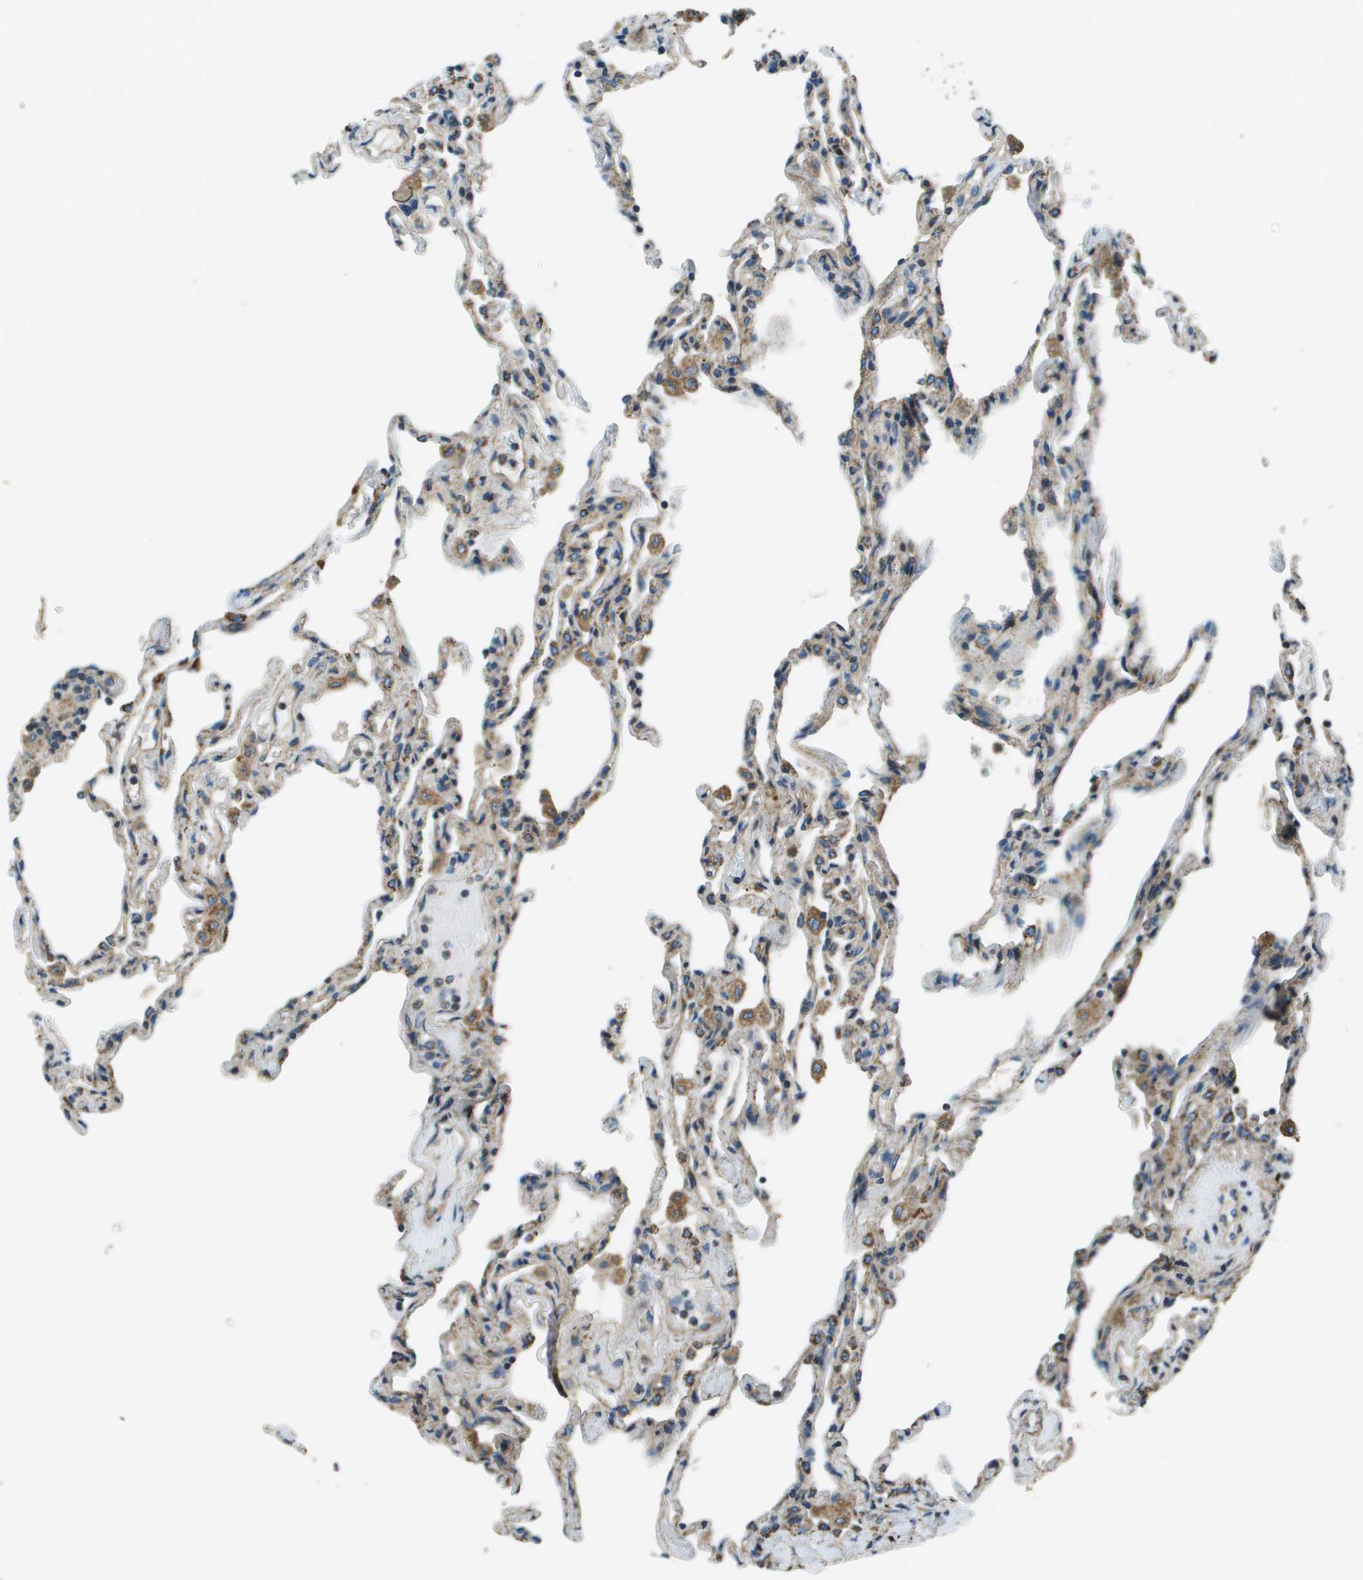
{"staining": {"intensity": "weak", "quantity": "<25%", "location": "cytoplasmic/membranous"}, "tissue": "lung", "cell_type": "Alveolar cells", "image_type": "normal", "snomed": [{"axis": "morphology", "description": "Normal tissue, NOS"}, {"axis": "topography", "description": "Lung"}], "caption": "This is an immunohistochemistry histopathology image of unremarkable human lung. There is no expression in alveolar cells.", "gene": "TMEM51", "patient": {"sex": "male", "age": 59}}